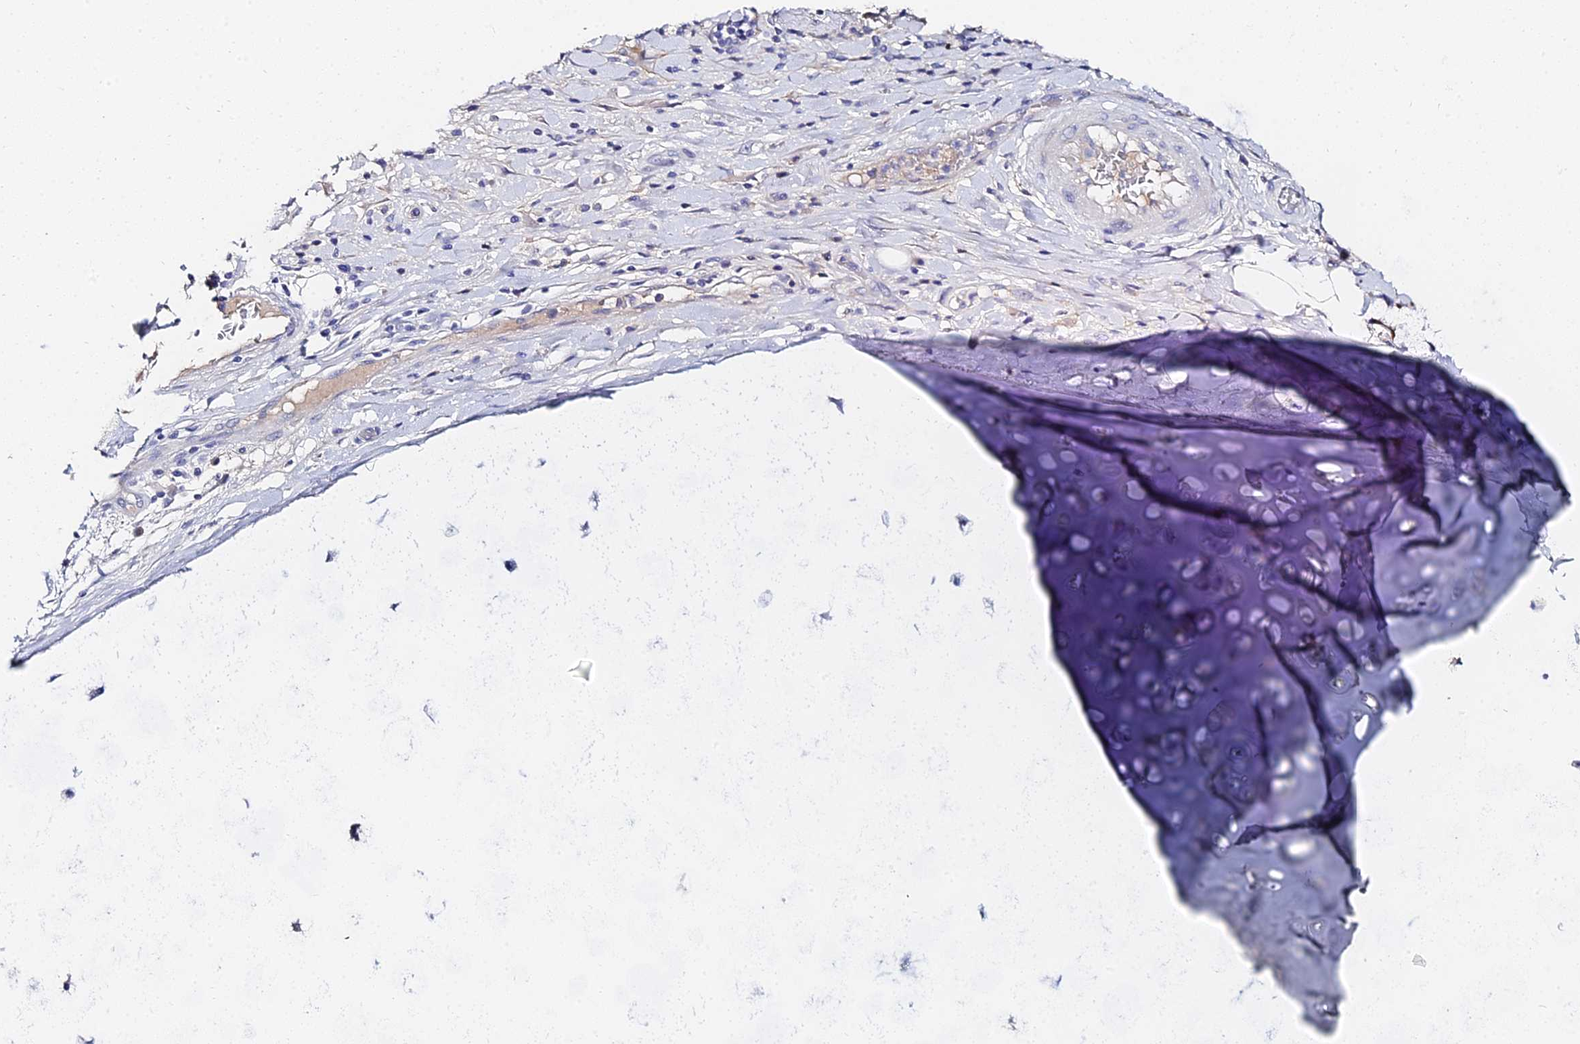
{"staining": {"intensity": "negative", "quantity": "none", "location": "none"}, "tissue": "soft tissue", "cell_type": "Chondrocytes", "image_type": "normal", "snomed": [{"axis": "morphology", "description": "Normal tissue, NOS"}, {"axis": "morphology", "description": "Squamous cell carcinoma, NOS"}, {"axis": "topography", "description": "Bronchus"}, {"axis": "topography", "description": "Lung"}], "caption": "Immunohistochemistry micrograph of benign soft tissue: human soft tissue stained with DAB exhibits no significant protein expression in chondrocytes.", "gene": "KRT17", "patient": {"sex": "male", "age": 64}}